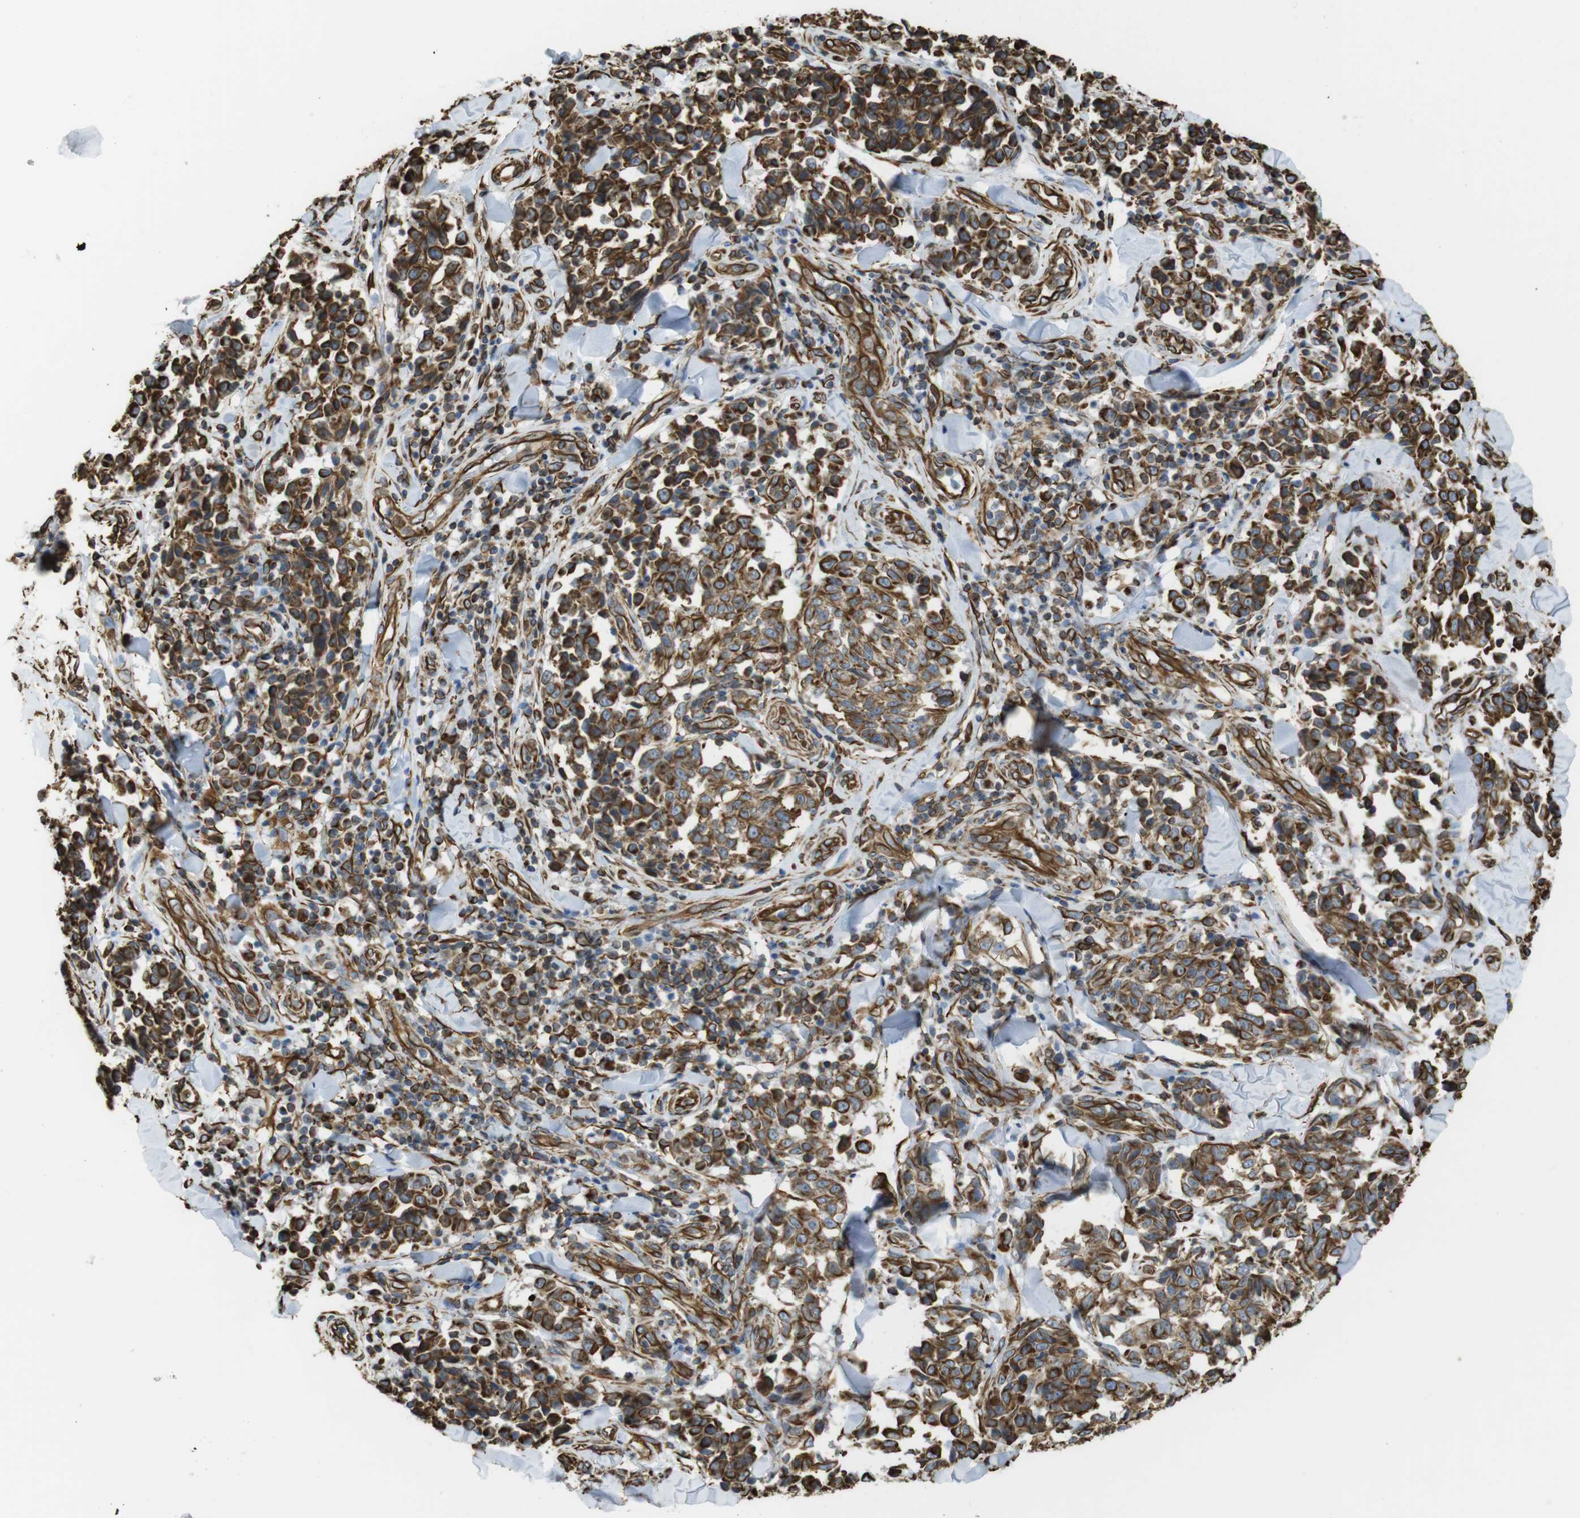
{"staining": {"intensity": "moderate", "quantity": ">75%", "location": "cytoplasmic/membranous"}, "tissue": "melanoma", "cell_type": "Tumor cells", "image_type": "cancer", "snomed": [{"axis": "morphology", "description": "Malignant melanoma, NOS"}, {"axis": "topography", "description": "Skin"}], "caption": "Immunohistochemical staining of melanoma exhibits moderate cytoplasmic/membranous protein positivity in about >75% of tumor cells.", "gene": "RALGPS1", "patient": {"sex": "female", "age": 64}}